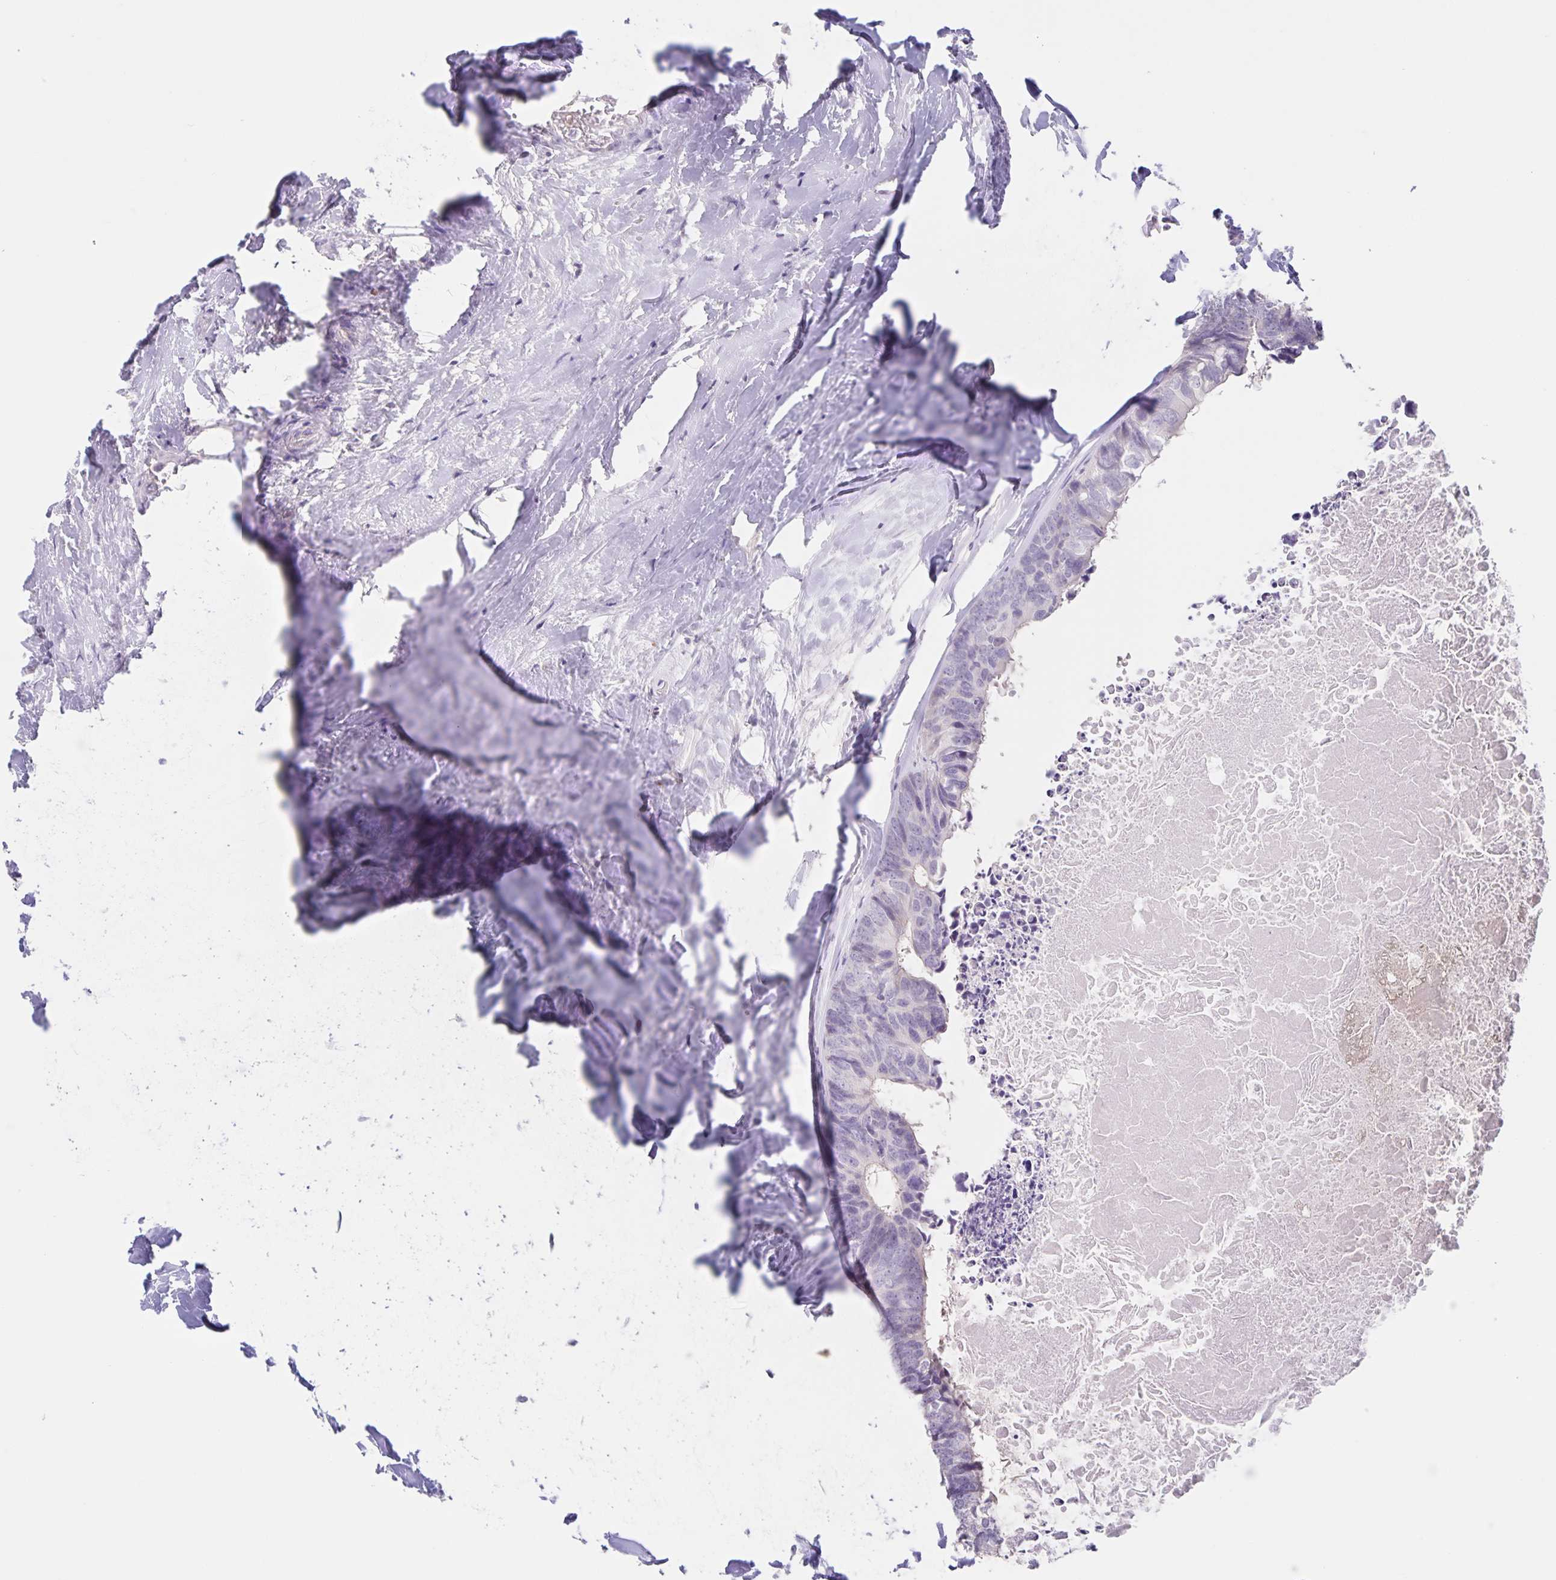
{"staining": {"intensity": "negative", "quantity": "none", "location": "none"}, "tissue": "colorectal cancer", "cell_type": "Tumor cells", "image_type": "cancer", "snomed": [{"axis": "morphology", "description": "Adenocarcinoma, NOS"}, {"axis": "topography", "description": "Colon"}, {"axis": "topography", "description": "Rectum"}], "caption": "This photomicrograph is of colorectal adenocarcinoma stained with immunohistochemistry to label a protein in brown with the nuclei are counter-stained blue. There is no expression in tumor cells. The staining is performed using DAB brown chromogen with nuclei counter-stained in using hematoxylin.", "gene": "INSL5", "patient": {"sex": "male", "age": 57}}